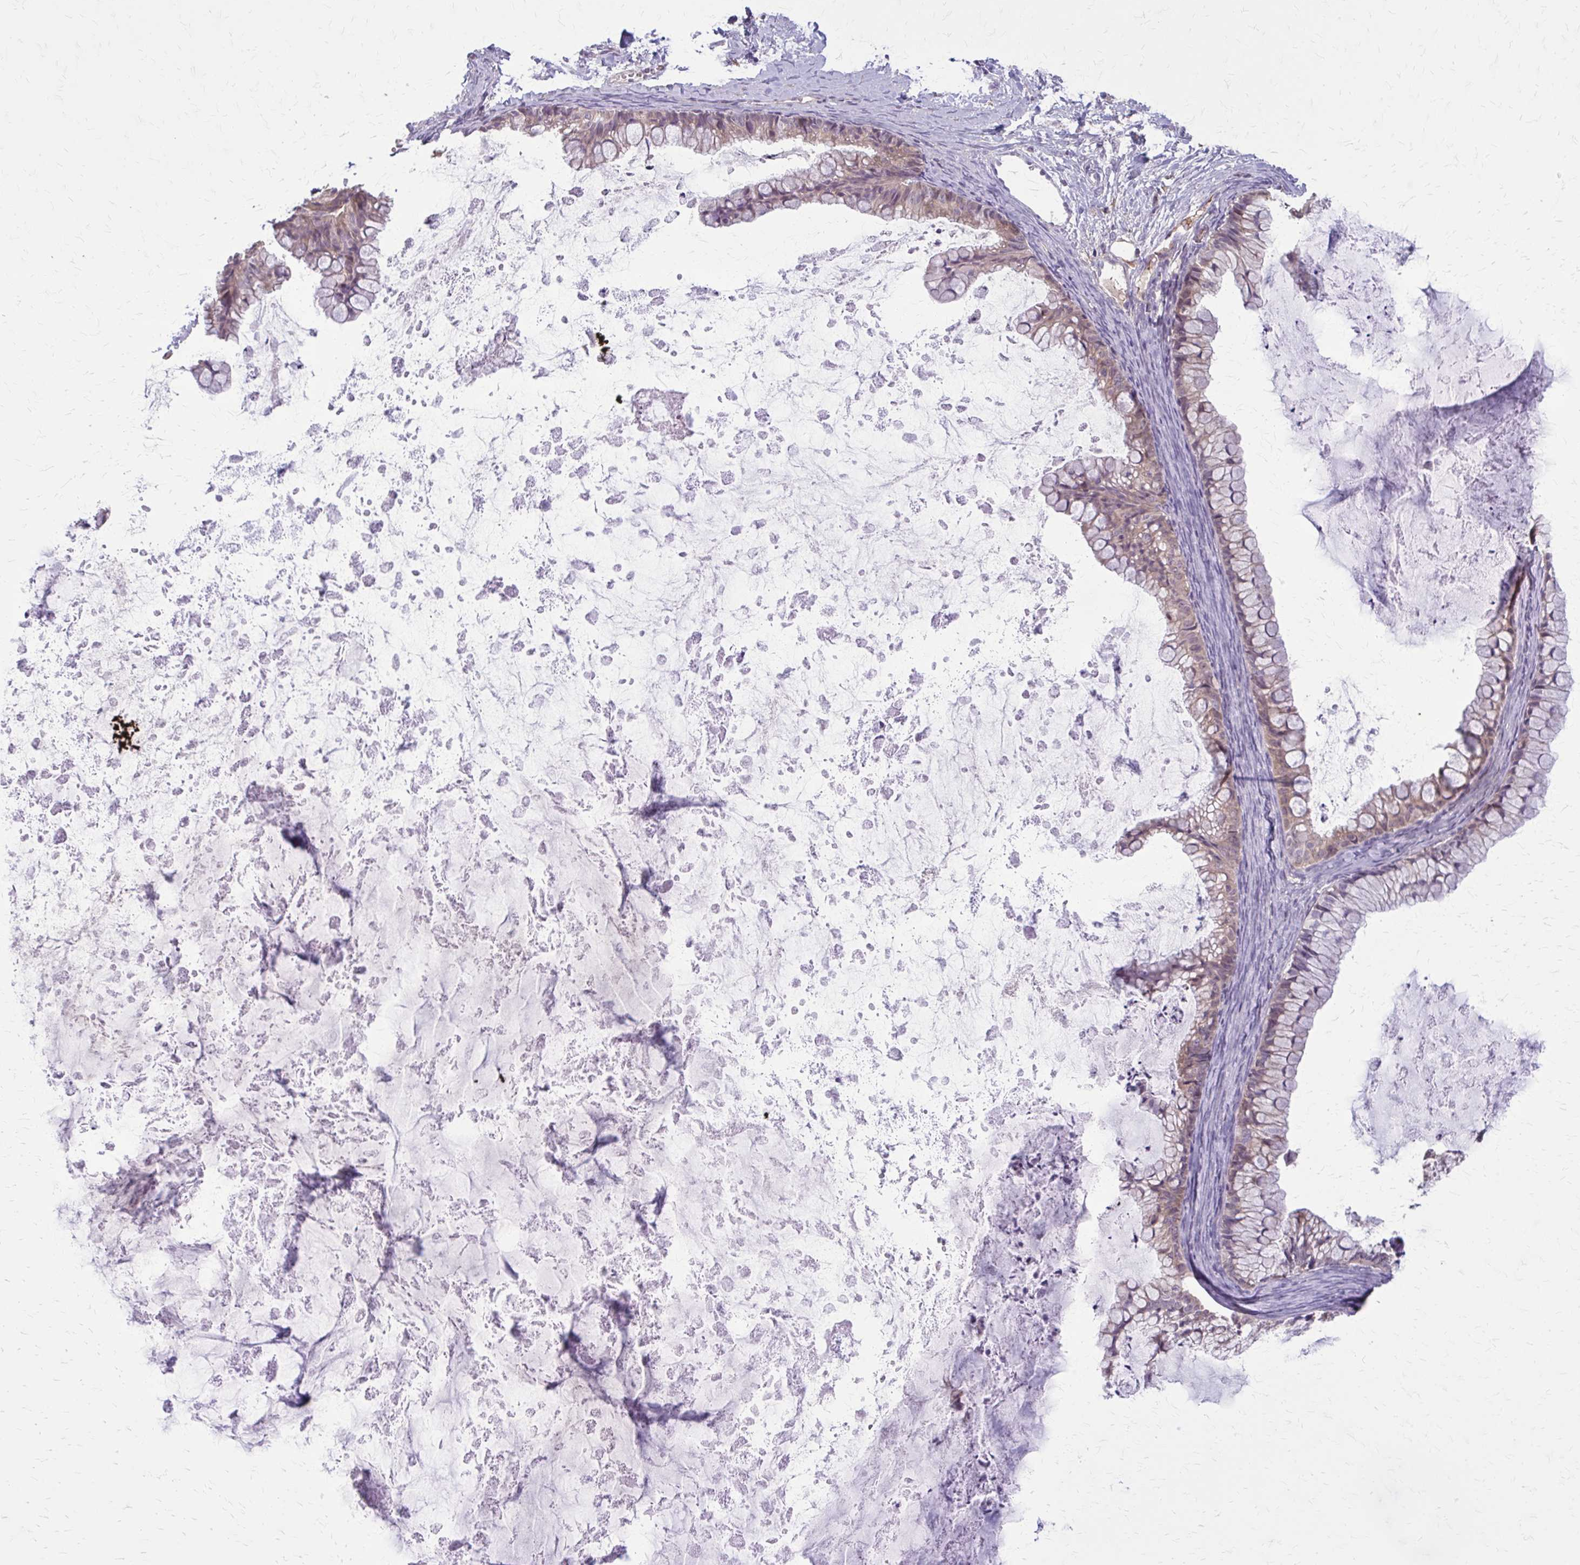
{"staining": {"intensity": "weak", "quantity": ">75%", "location": "cytoplasmic/membranous"}, "tissue": "ovarian cancer", "cell_type": "Tumor cells", "image_type": "cancer", "snomed": [{"axis": "morphology", "description": "Cystadenocarcinoma, mucinous, NOS"}, {"axis": "topography", "description": "Ovary"}], "caption": "Approximately >75% of tumor cells in human ovarian mucinous cystadenocarcinoma reveal weak cytoplasmic/membranous protein staining as visualized by brown immunohistochemical staining.", "gene": "NRBF2", "patient": {"sex": "female", "age": 35}}